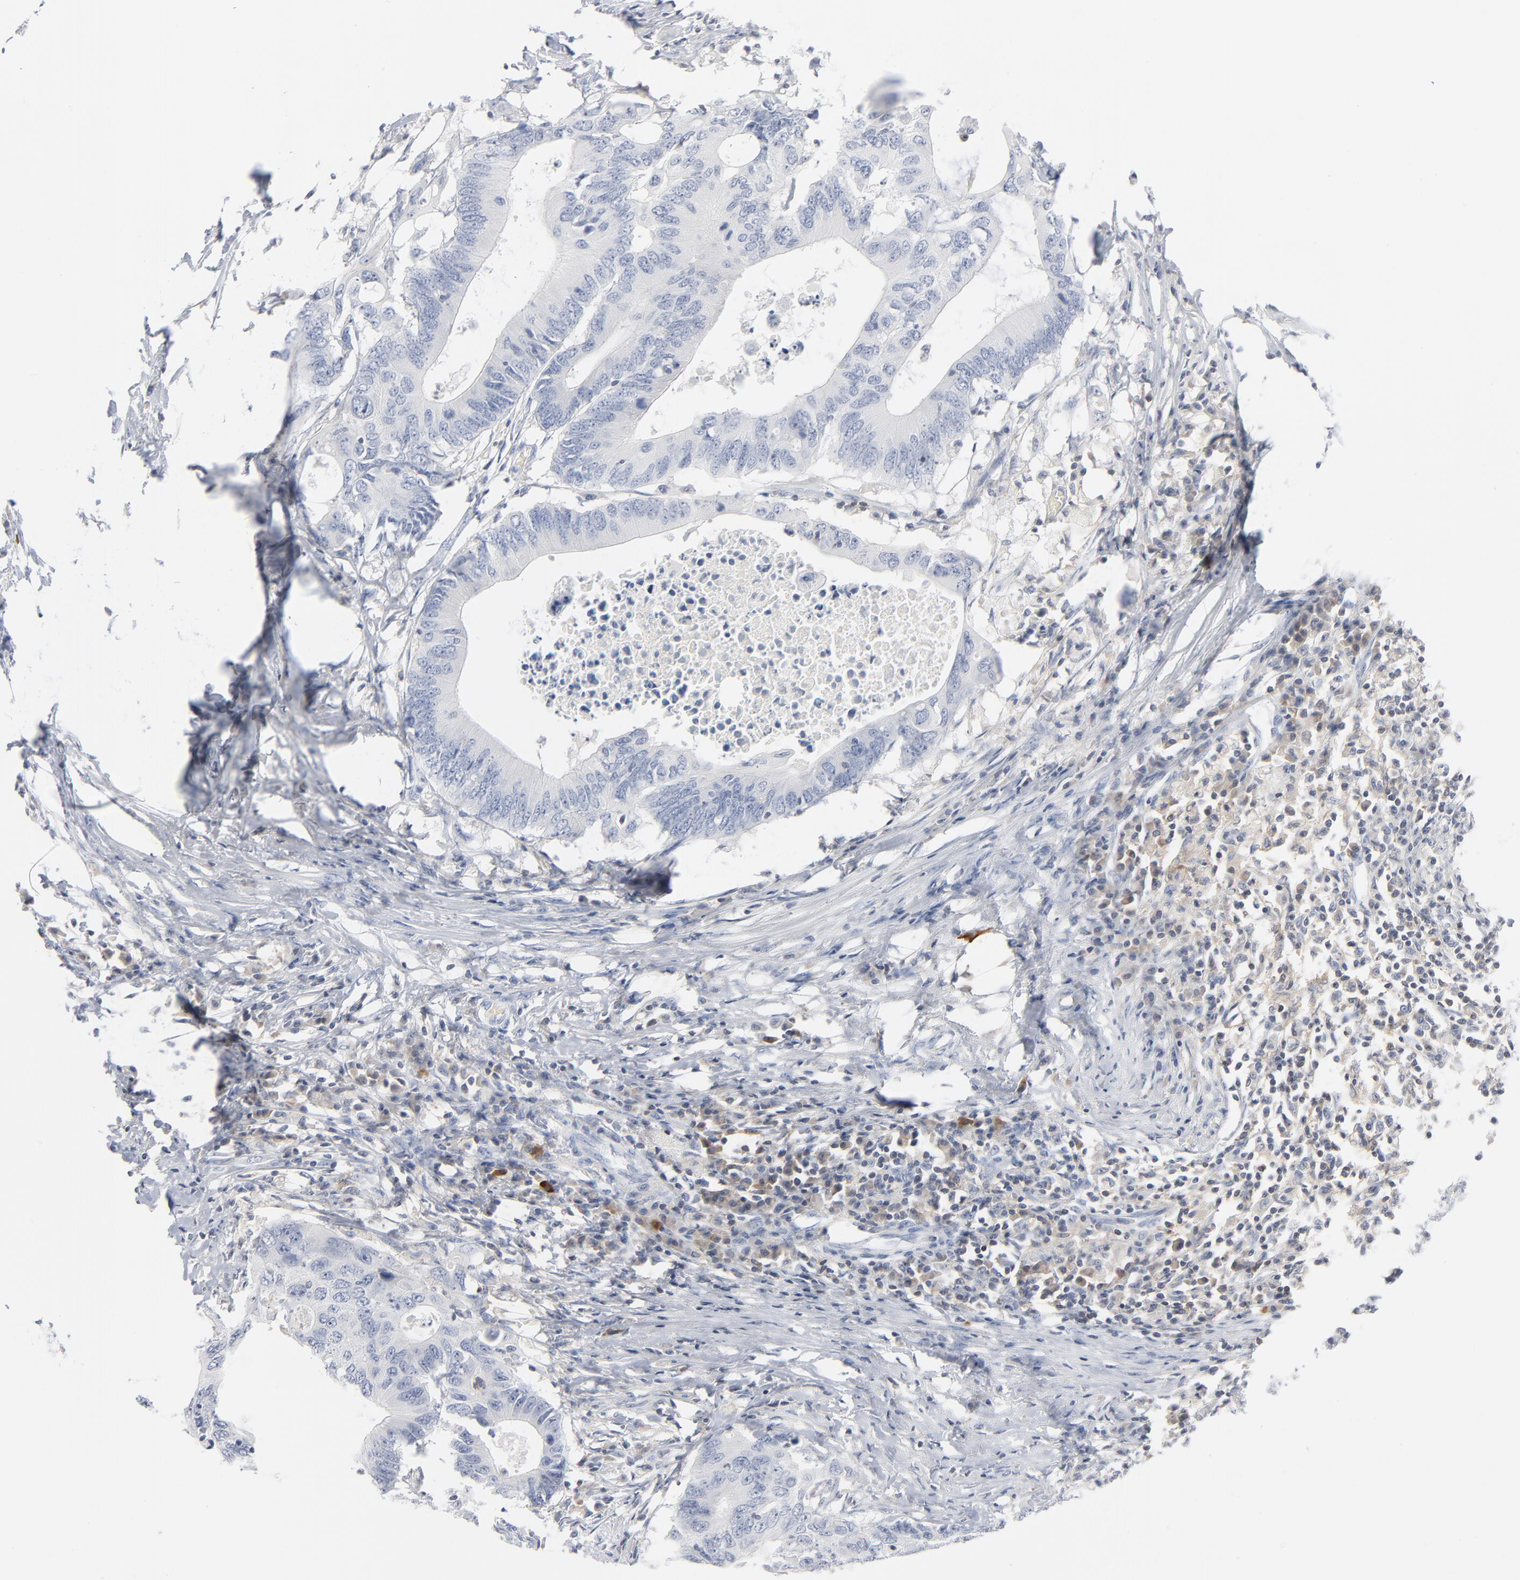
{"staining": {"intensity": "negative", "quantity": "none", "location": "none"}, "tissue": "colorectal cancer", "cell_type": "Tumor cells", "image_type": "cancer", "snomed": [{"axis": "morphology", "description": "Adenocarcinoma, NOS"}, {"axis": "topography", "description": "Colon"}], "caption": "Tumor cells show no significant staining in colorectal cancer. (DAB IHC with hematoxylin counter stain).", "gene": "PTK2B", "patient": {"sex": "male", "age": 71}}